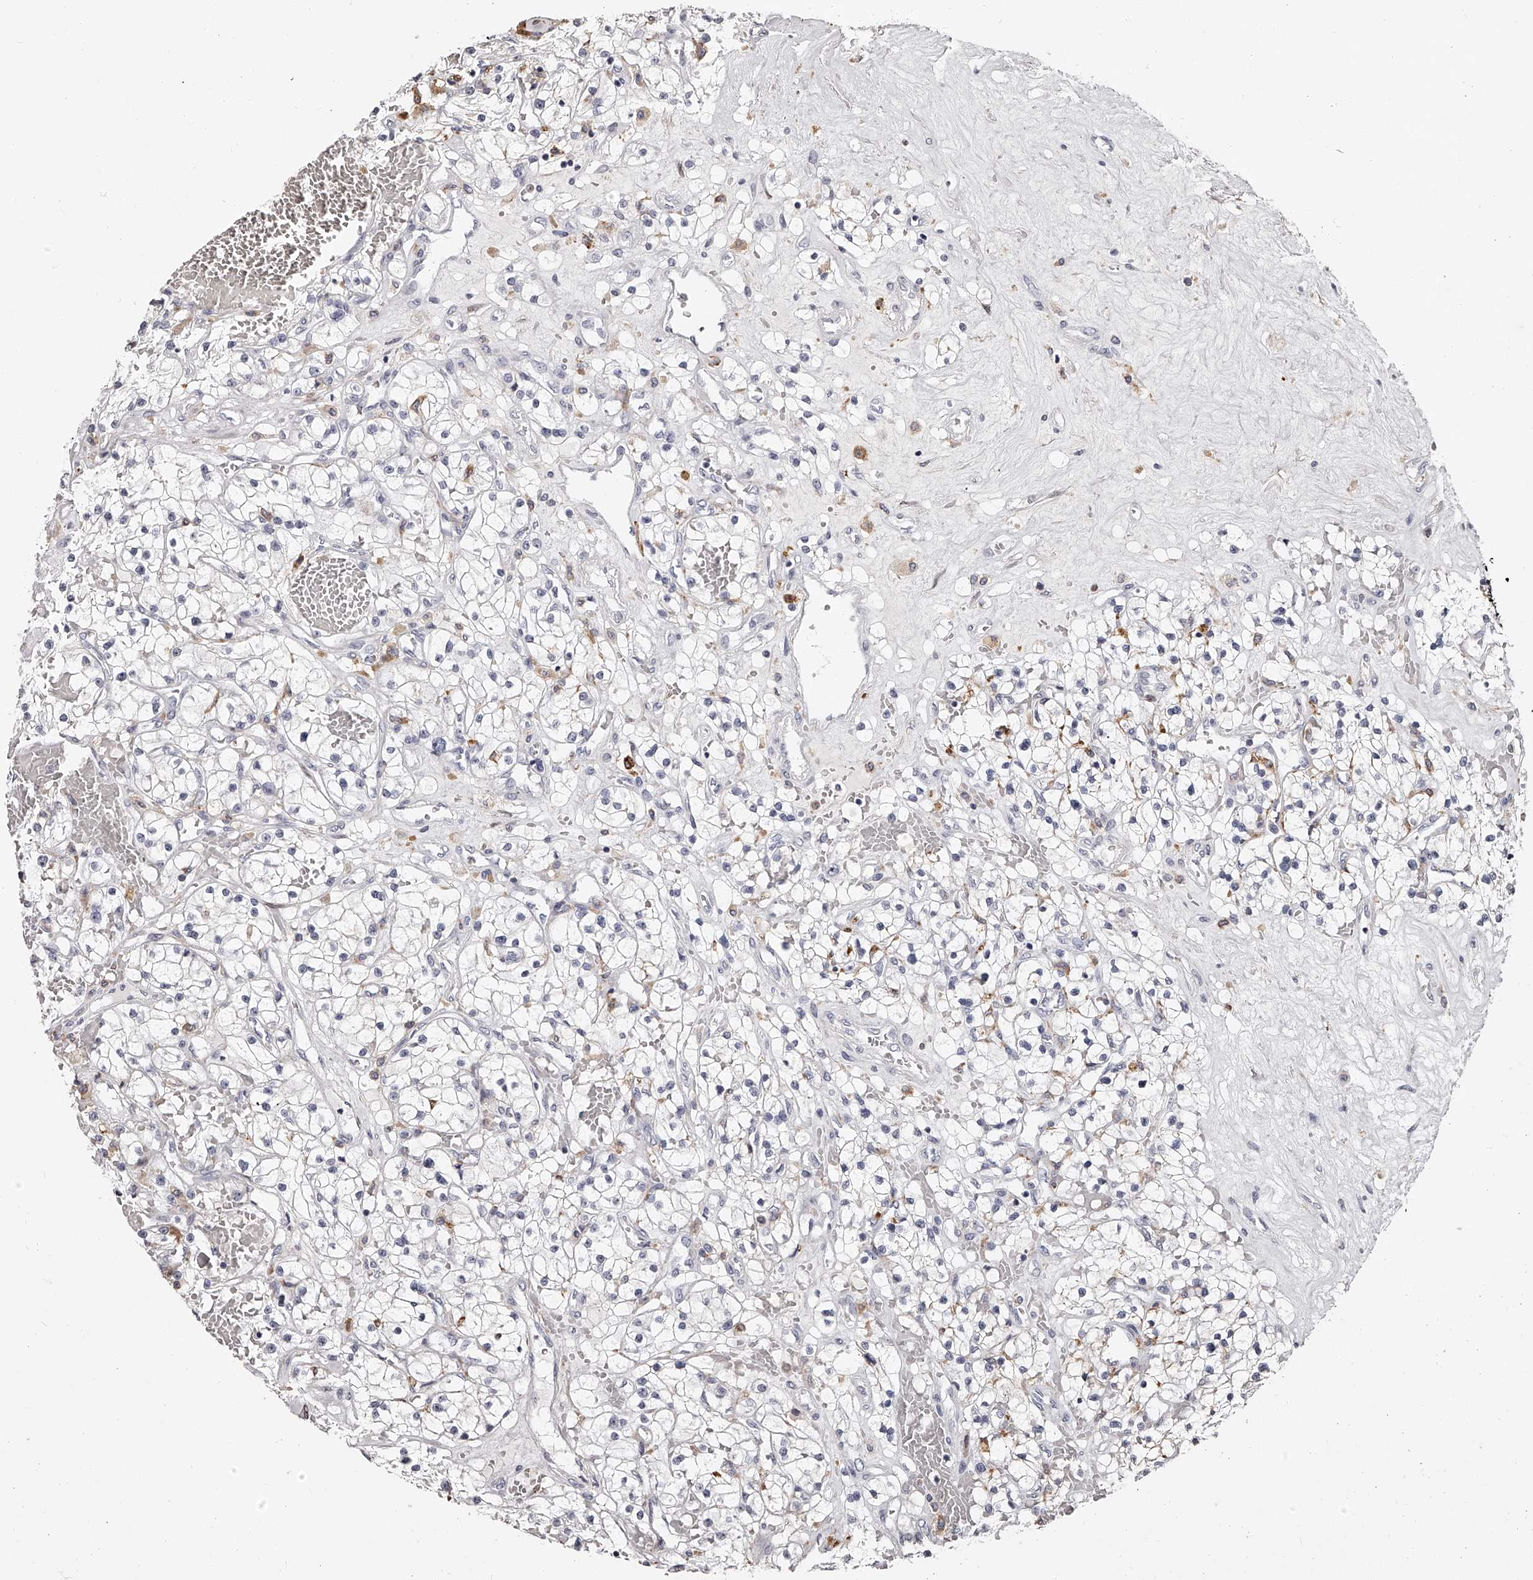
{"staining": {"intensity": "negative", "quantity": "none", "location": "none"}, "tissue": "renal cancer", "cell_type": "Tumor cells", "image_type": "cancer", "snomed": [{"axis": "morphology", "description": "Normal tissue, NOS"}, {"axis": "morphology", "description": "Adenocarcinoma, NOS"}, {"axis": "topography", "description": "Kidney"}], "caption": "Immunohistochemistry photomicrograph of neoplastic tissue: renal cancer (adenocarcinoma) stained with DAB exhibits no significant protein positivity in tumor cells.", "gene": "PACSIN1", "patient": {"sex": "male", "age": 68}}